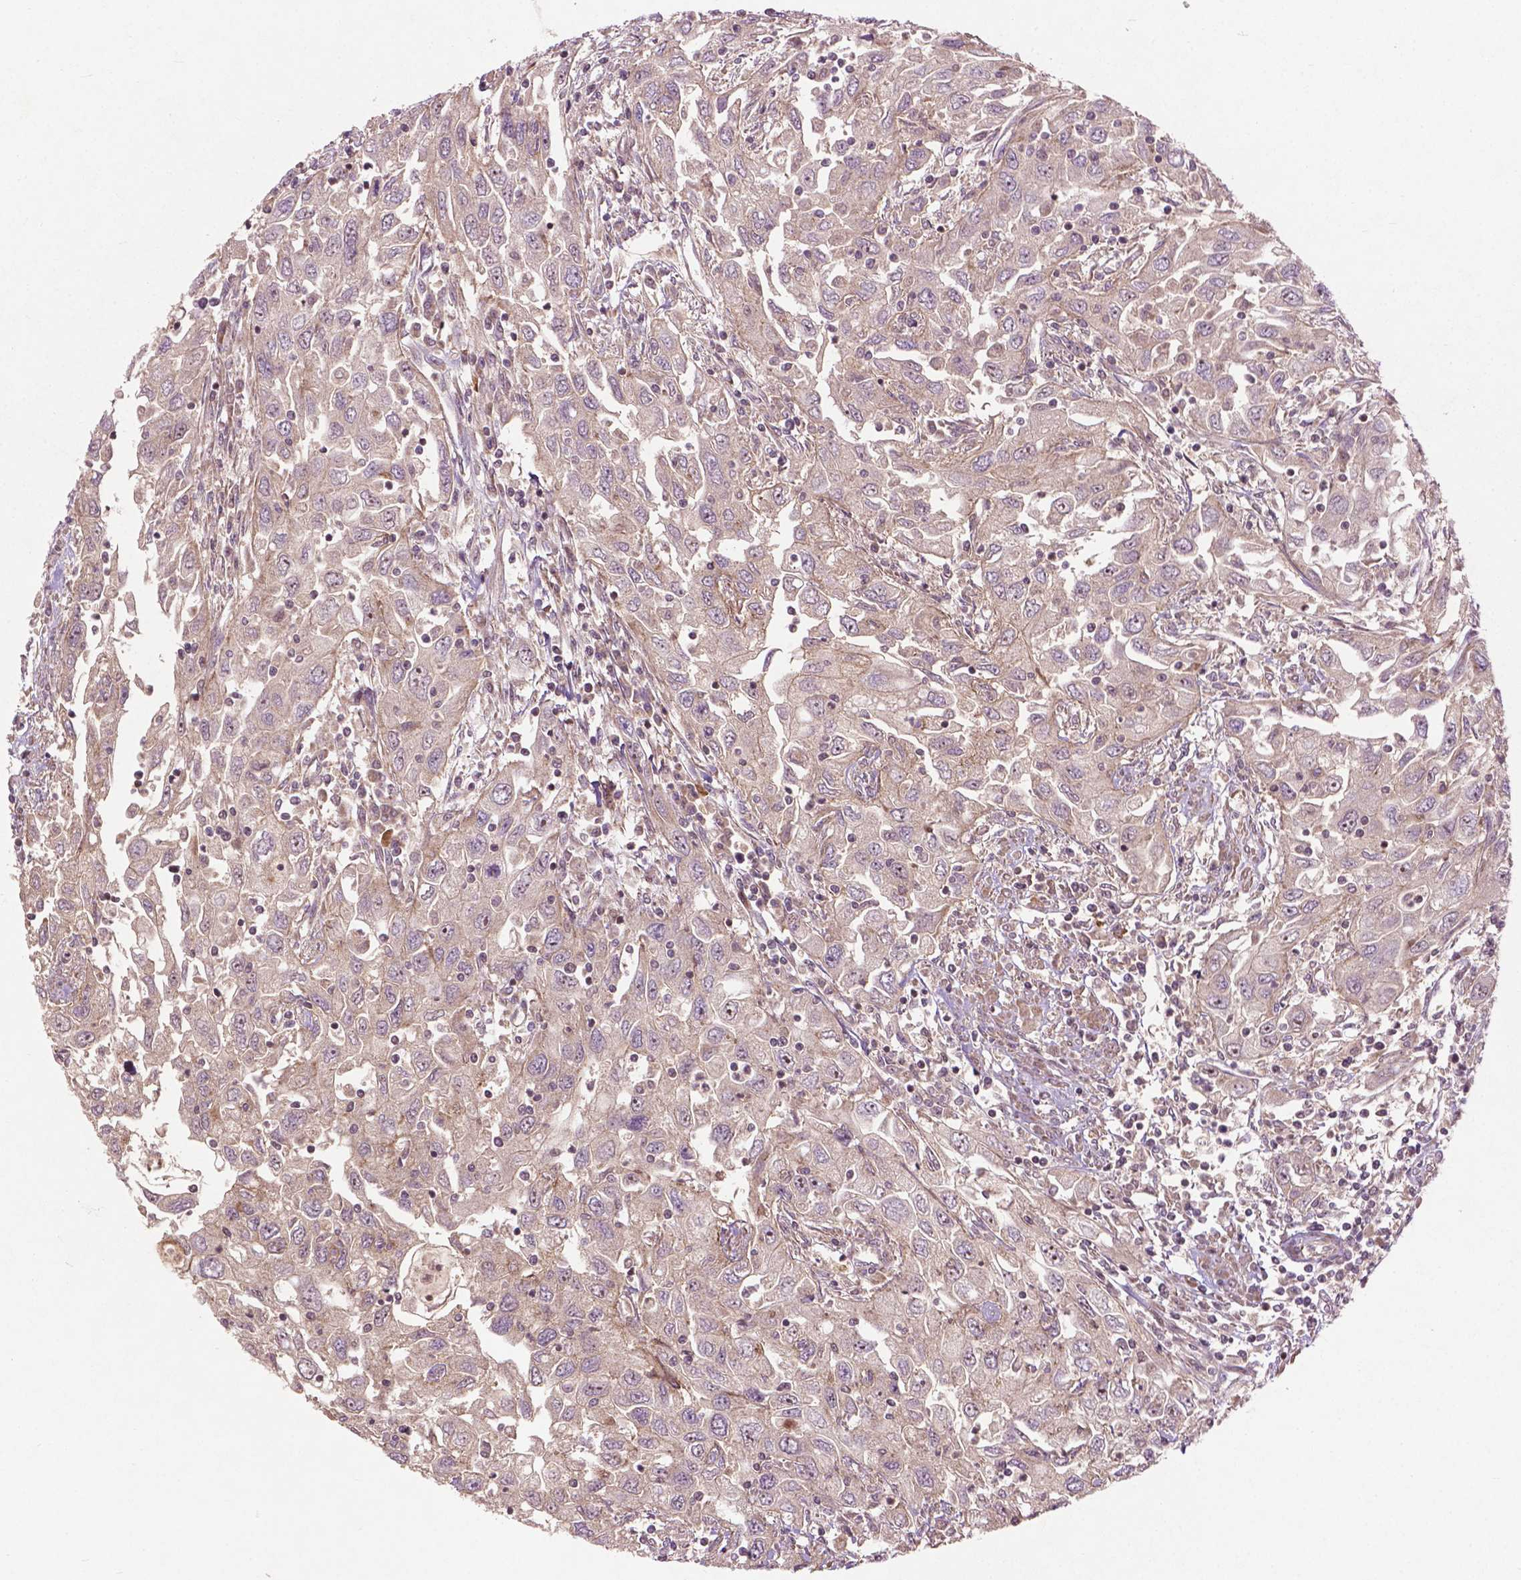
{"staining": {"intensity": "weak", "quantity": ">75%", "location": "cytoplasmic/membranous"}, "tissue": "urothelial cancer", "cell_type": "Tumor cells", "image_type": "cancer", "snomed": [{"axis": "morphology", "description": "Urothelial carcinoma, High grade"}, {"axis": "topography", "description": "Urinary bladder"}], "caption": "Protein expression analysis of high-grade urothelial carcinoma displays weak cytoplasmic/membranous staining in about >75% of tumor cells.", "gene": "B3GALNT2", "patient": {"sex": "male", "age": 76}}